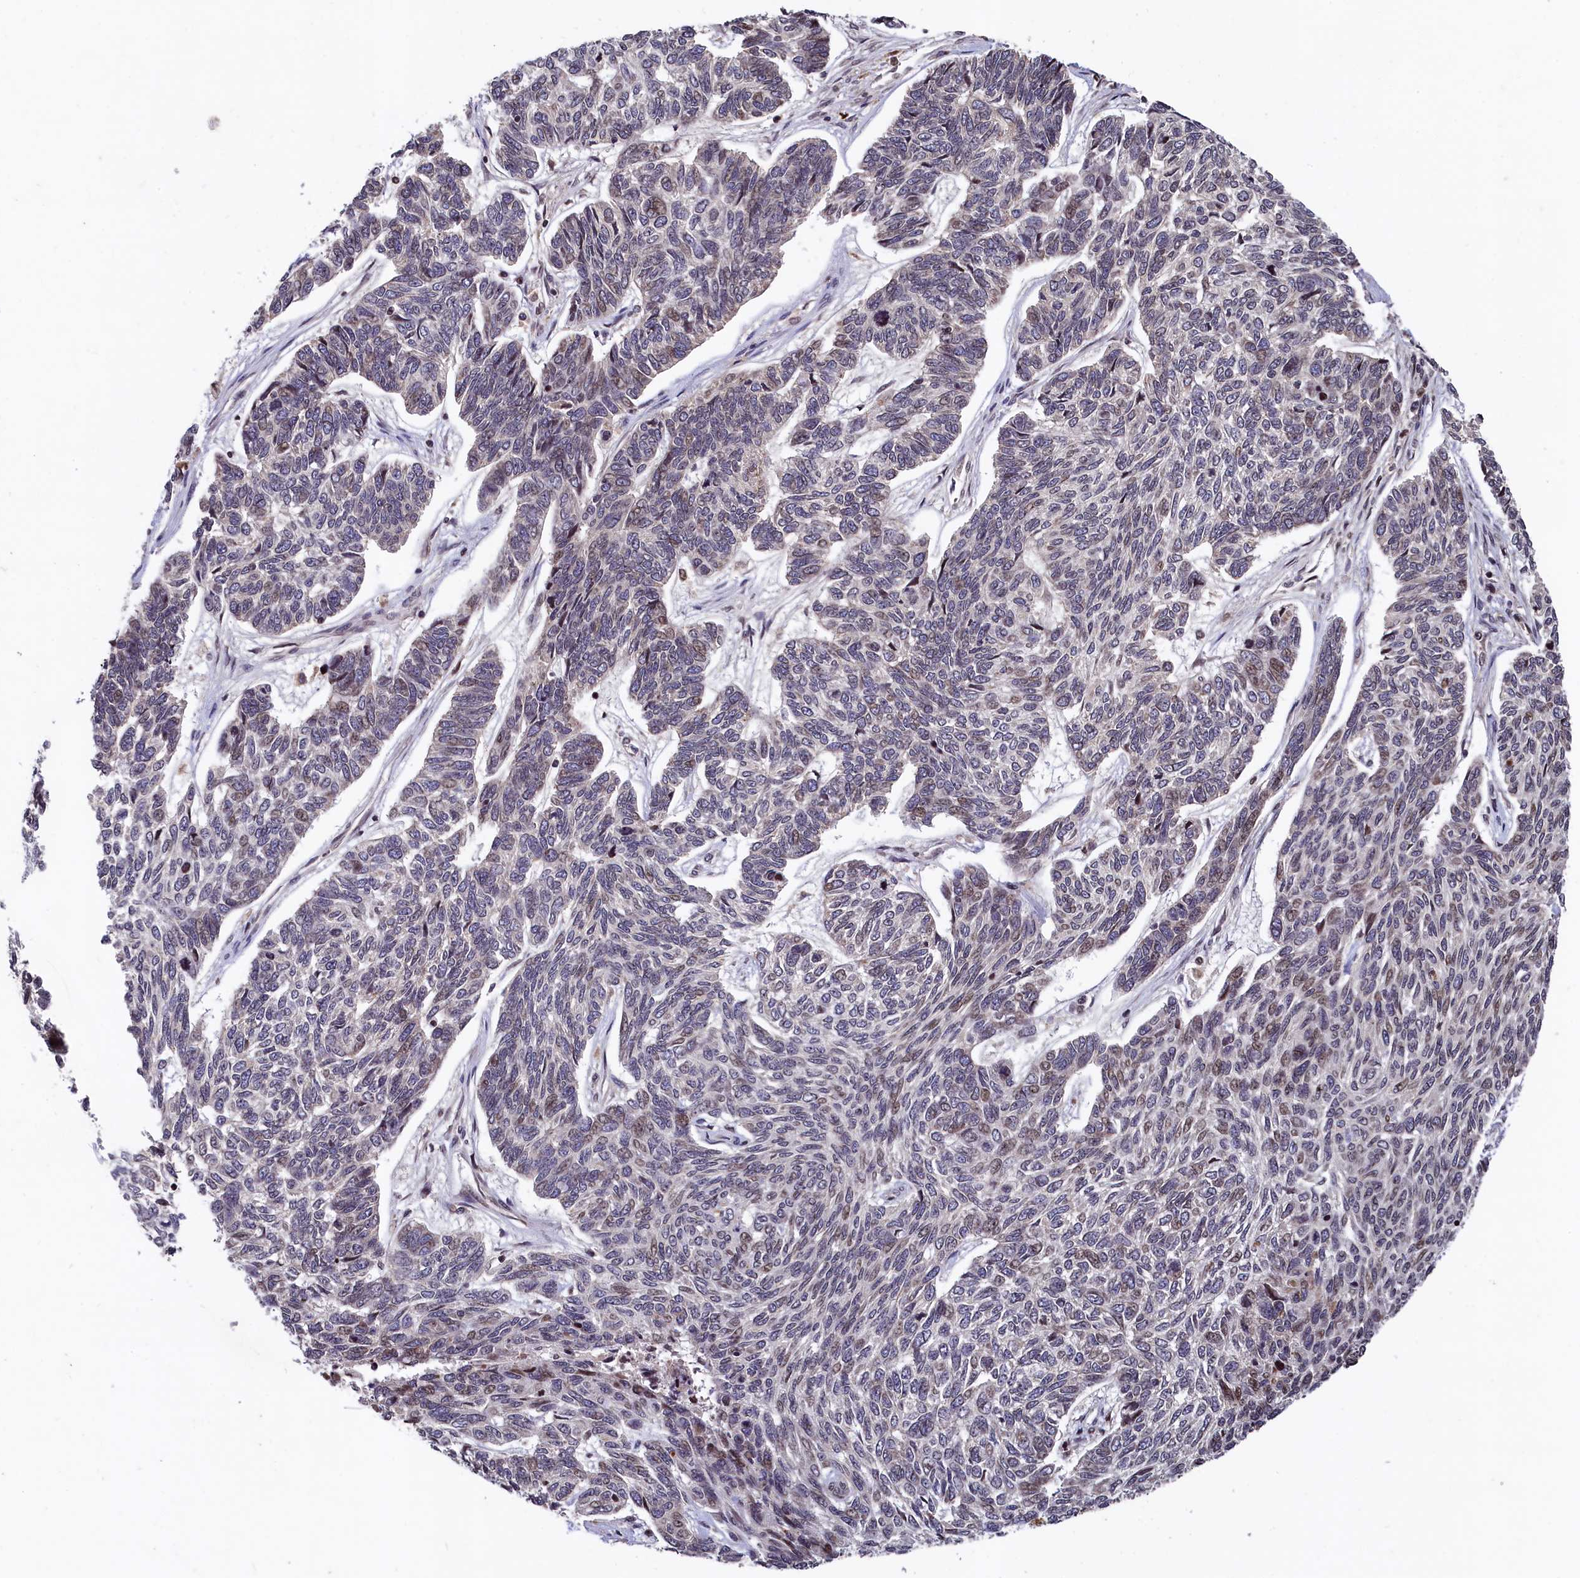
{"staining": {"intensity": "weak", "quantity": "<25%", "location": "nuclear"}, "tissue": "skin cancer", "cell_type": "Tumor cells", "image_type": "cancer", "snomed": [{"axis": "morphology", "description": "Basal cell carcinoma"}, {"axis": "topography", "description": "Skin"}], "caption": "Human basal cell carcinoma (skin) stained for a protein using IHC displays no staining in tumor cells.", "gene": "FAM217B", "patient": {"sex": "female", "age": 65}}